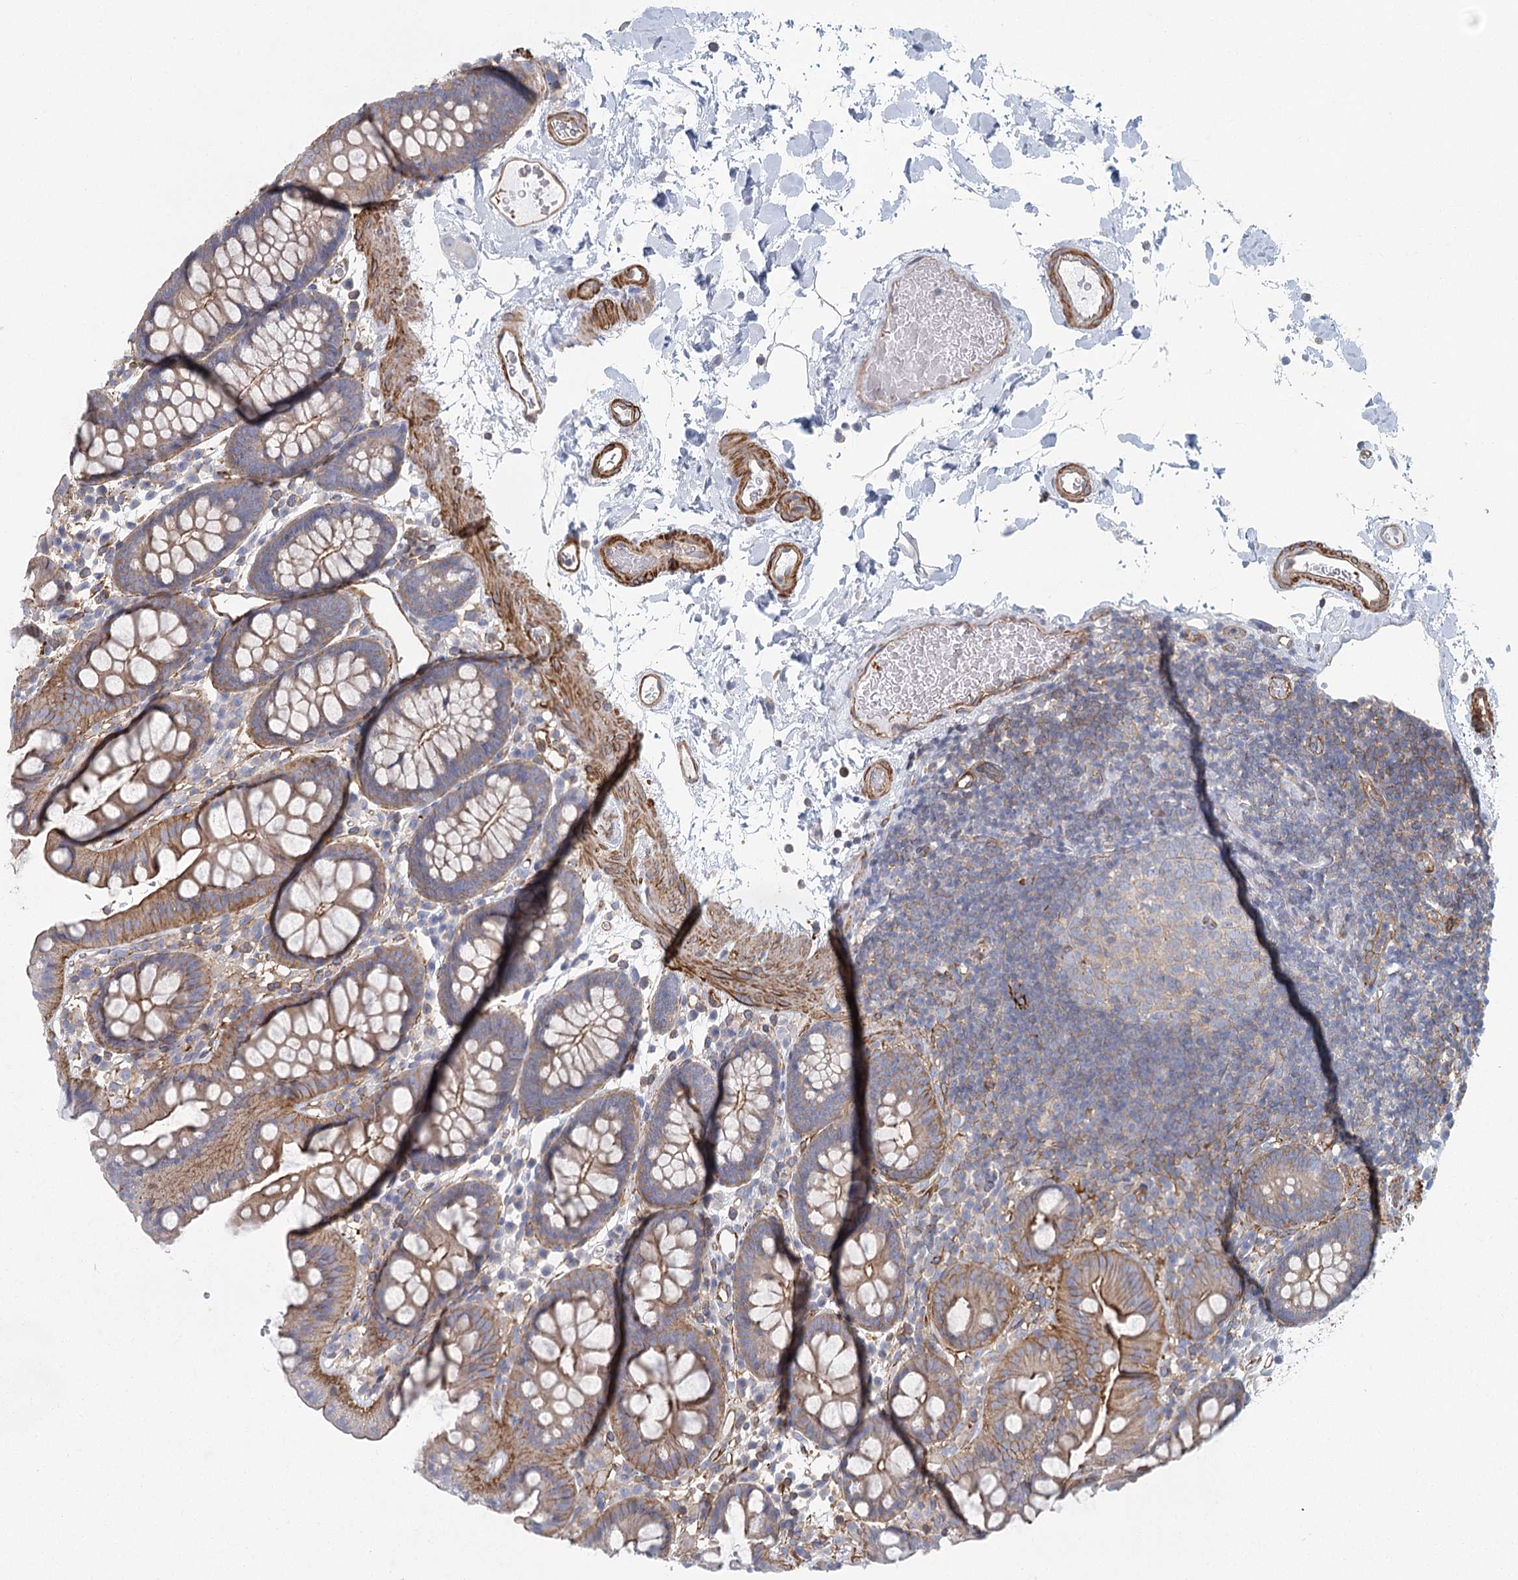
{"staining": {"intensity": "moderate", "quantity": ">75%", "location": "cytoplasmic/membranous"}, "tissue": "colon", "cell_type": "Endothelial cells", "image_type": "normal", "snomed": [{"axis": "morphology", "description": "Normal tissue, NOS"}, {"axis": "topography", "description": "Colon"}], "caption": "Immunohistochemical staining of benign human colon displays moderate cytoplasmic/membranous protein positivity in about >75% of endothelial cells.", "gene": "IFT46", "patient": {"sex": "male", "age": 75}}